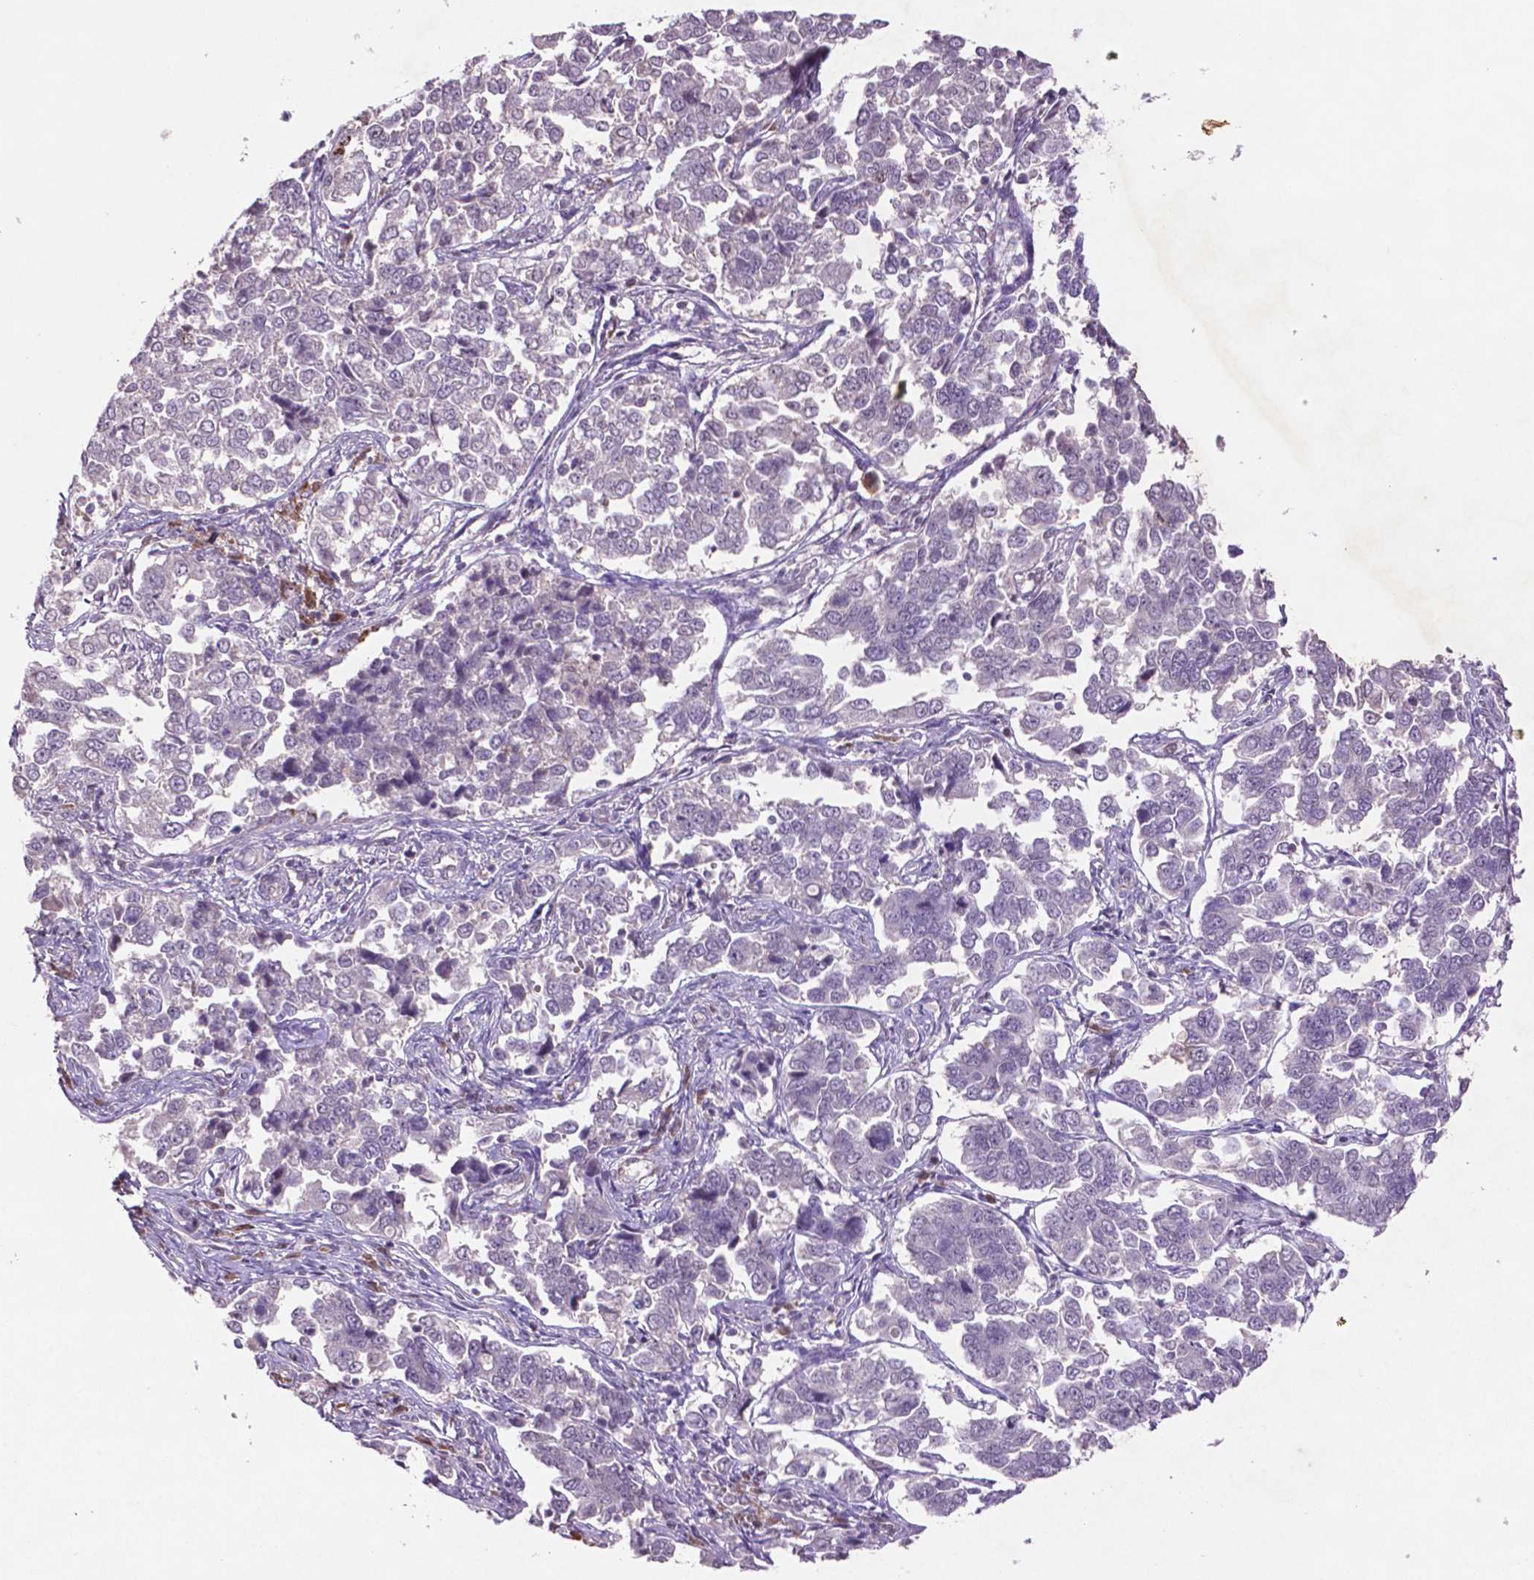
{"staining": {"intensity": "negative", "quantity": "none", "location": "none"}, "tissue": "endometrial cancer", "cell_type": "Tumor cells", "image_type": "cancer", "snomed": [{"axis": "morphology", "description": "Adenocarcinoma, NOS"}, {"axis": "topography", "description": "Endometrium"}], "caption": "This is a image of IHC staining of endometrial cancer (adenocarcinoma), which shows no expression in tumor cells. (Stains: DAB immunohistochemistry with hematoxylin counter stain, Microscopy: brightfield microscopy at high magnification).", "gene": "GLRX", "patient": {"sex": "female", "age": 43}}